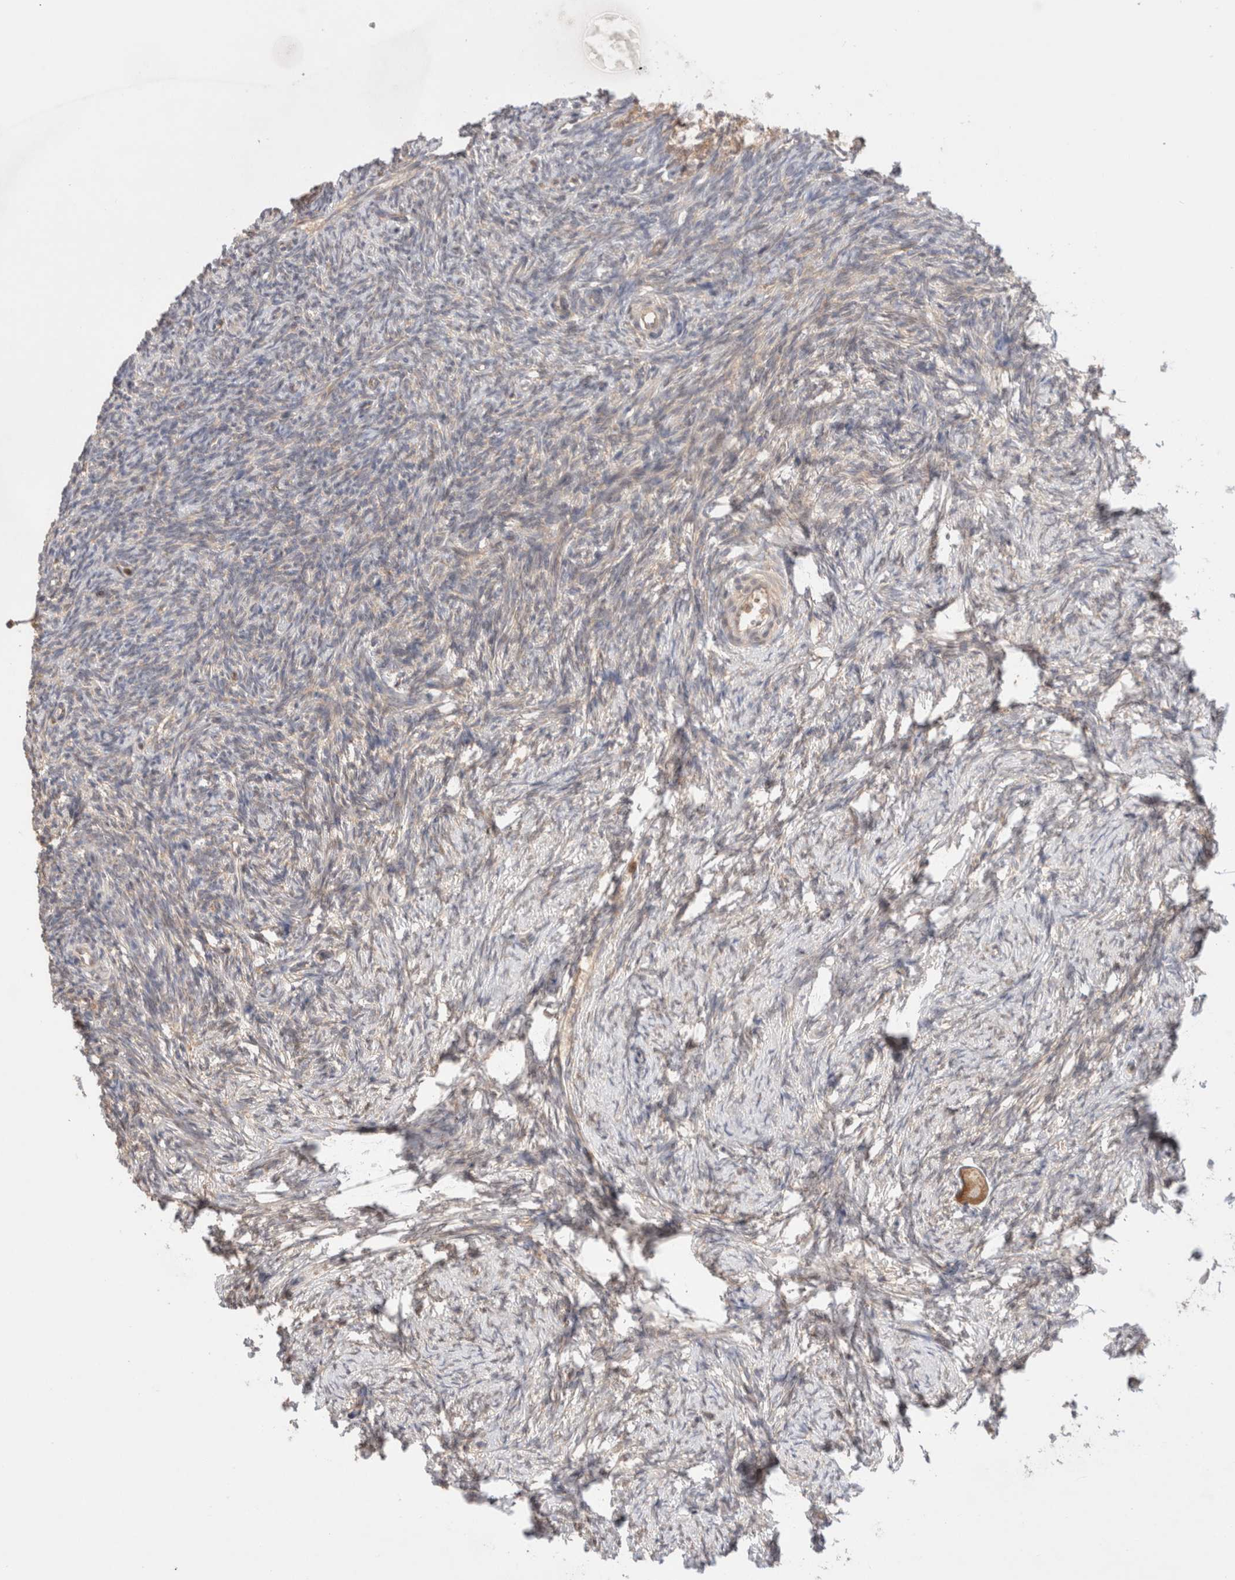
{"staining": {"intensity": "moderate", "quantity": ">75%", "location": "cytoplasmic/membranous"}, "tissue": "ovary", "cell_type": "Follicle cells", "image_type": "normal", "snomed": [{"axis": "morphology", "description": "Normal tissue, NOS"}, {"axis": "topography", "description": "Ovary"}], "caption": "Immunohistochemistry histopathology image of unremarkable ovary: human ovary stained using immunohistochemistry reveals medium levels of moderate protein expression localized specifically in the cytoplasmic/membranous of follicle cells, appearing as a cytoplasmic/membranous brown color.", "gene": "SIKE1", "patient": {"sex": "female", "age": 34}}